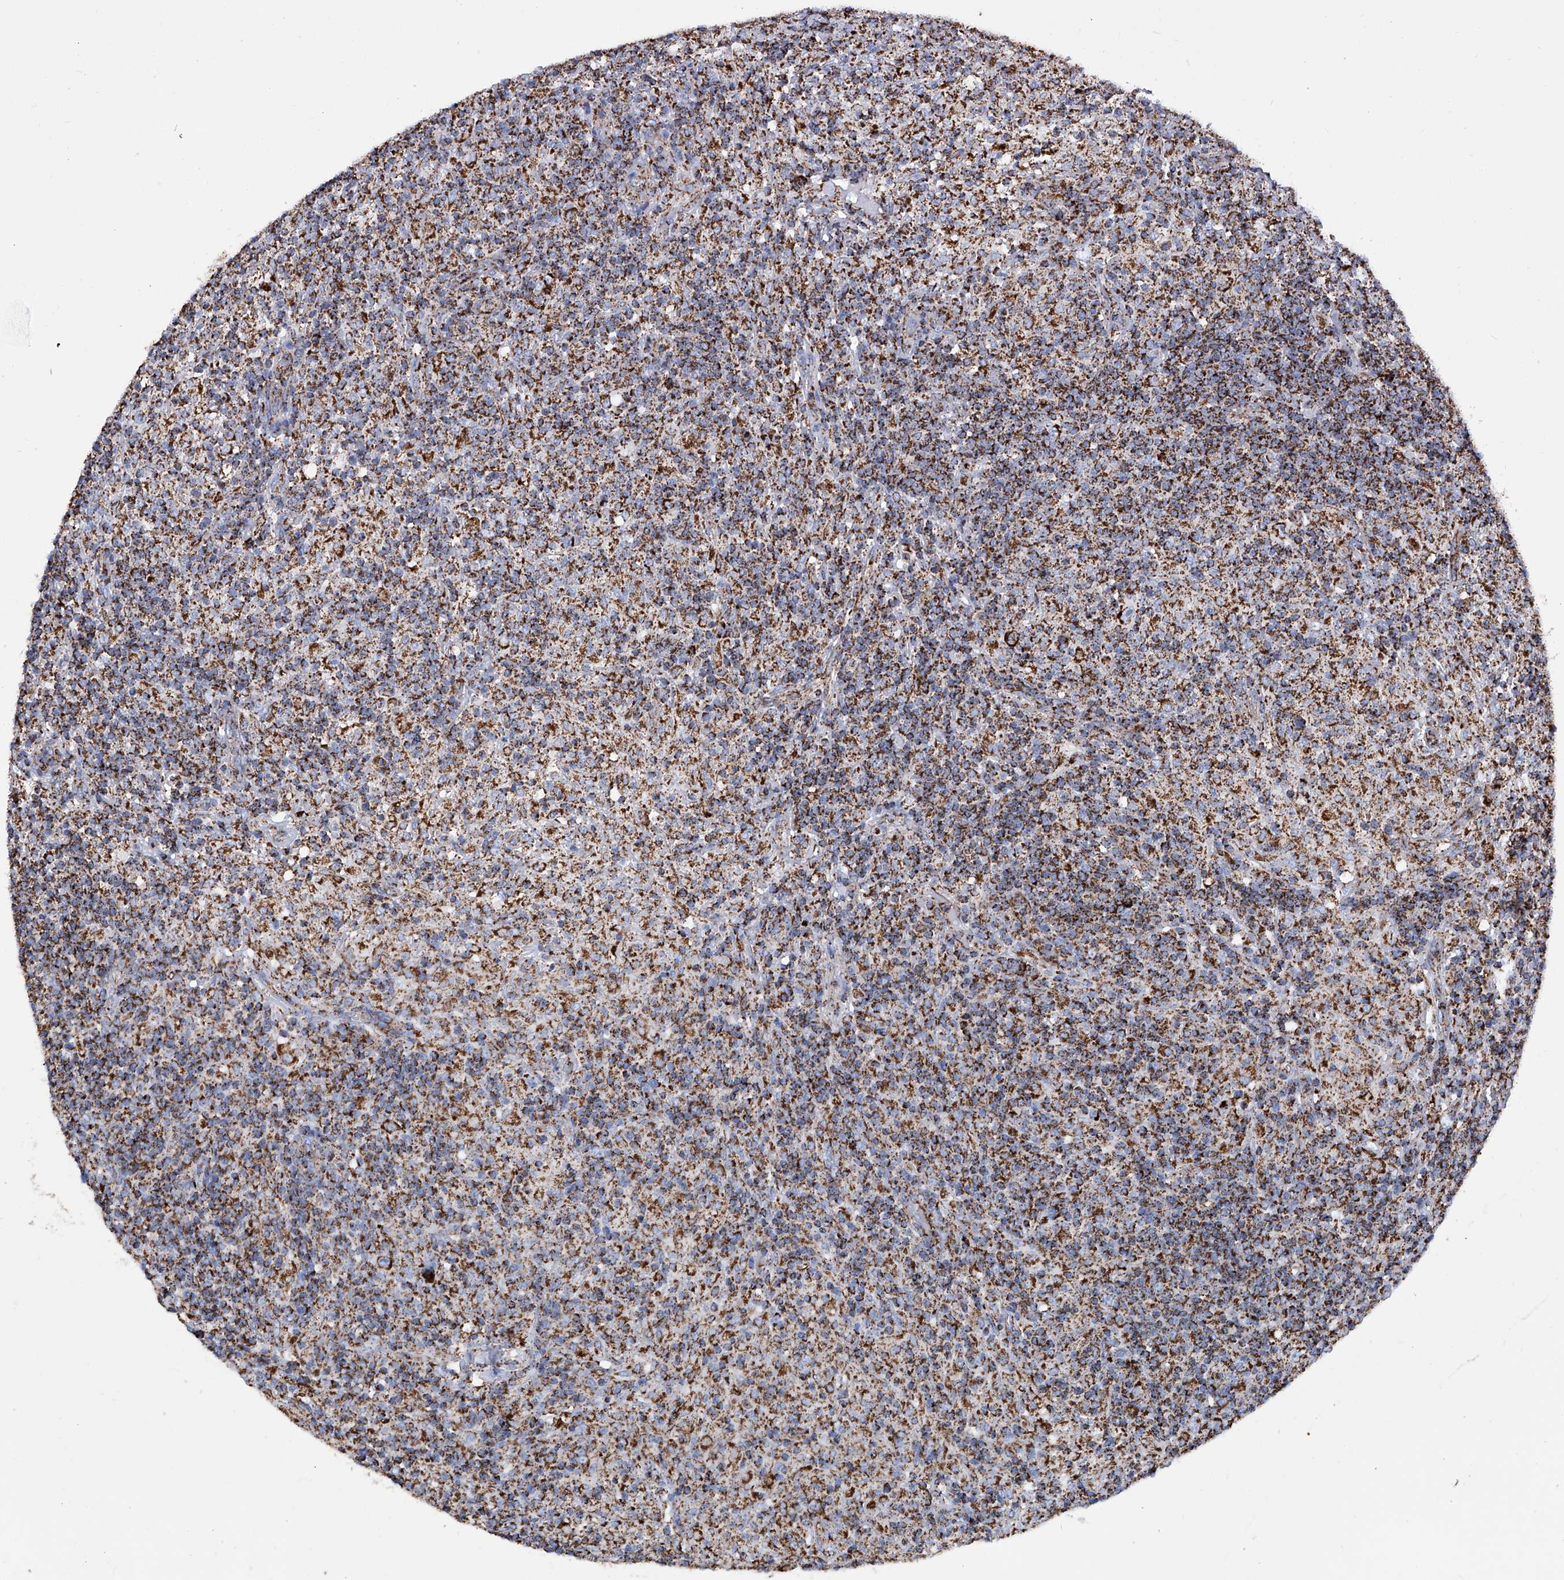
{"staining": {"intensity": "strong", "quantity": ">75%", "location": "cytoplasmic/membranous"}, "tissue": "lymphoma", "cell_type": "Tumor cells", "image_type": "cancer", "snomed": [{"axis": "morphology", "description": "Hodgkin's disease, NOS"}, {"axis": "topography", "description": "Lymph node"}], "caption": "The histopathology image displays a brown stain indicating the presence of a protein in the cytoplasmic/membranous of tumor cells in lymphoma.", "gene": "ATP5PF", "patient": {"sex": "male", "age": 70}}